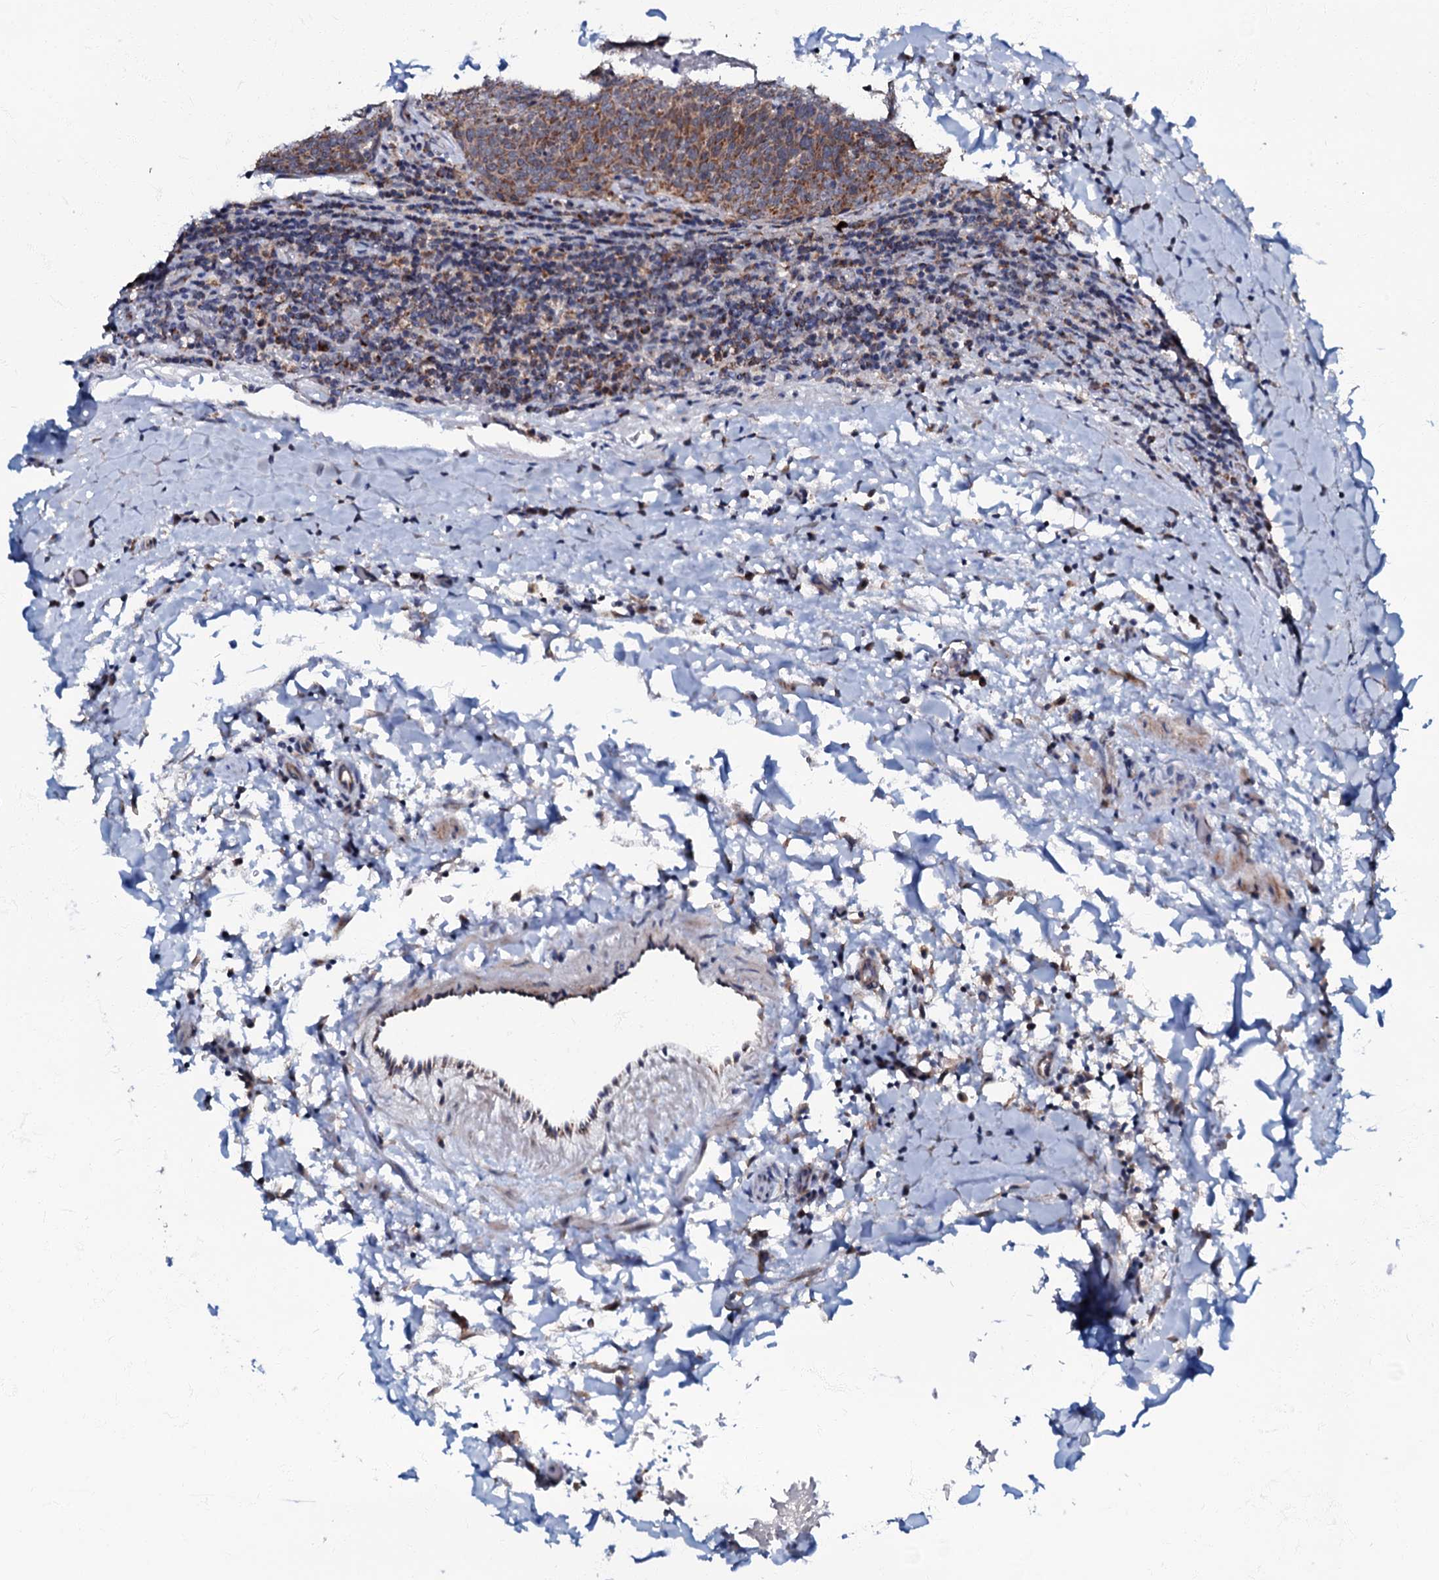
{"staining": {"intensity": "strong", "quantity": ">75%", "location": "cytoplasmic/membranous"}, "tissue": "head and neck cancer", "cell_type": "Tumor cells", "image_type": "cancer", "snomed": [{"axis": "morphology", "description": "Squamous cell carcinoma, NOS"}, {"axis": "morphology", "description": "Squamous cell carcinoma, metastatic, NOS"}, {"axis": "topography", "description": "Lymph node"}, {"axis": "topography", "description": "Head-Neck"}], "caption": "The micrograph exhibits a brown stain indicating the presence of a protein in the cytoplasmic/membranous of tumor cells in metastatic squamous cell carcinoma (head and neck). The protein of interest is shown in brown color, while the nuclei are stained blue.", "gene": "MRPL51", "patient": {"sex": "male", "age": 62}}